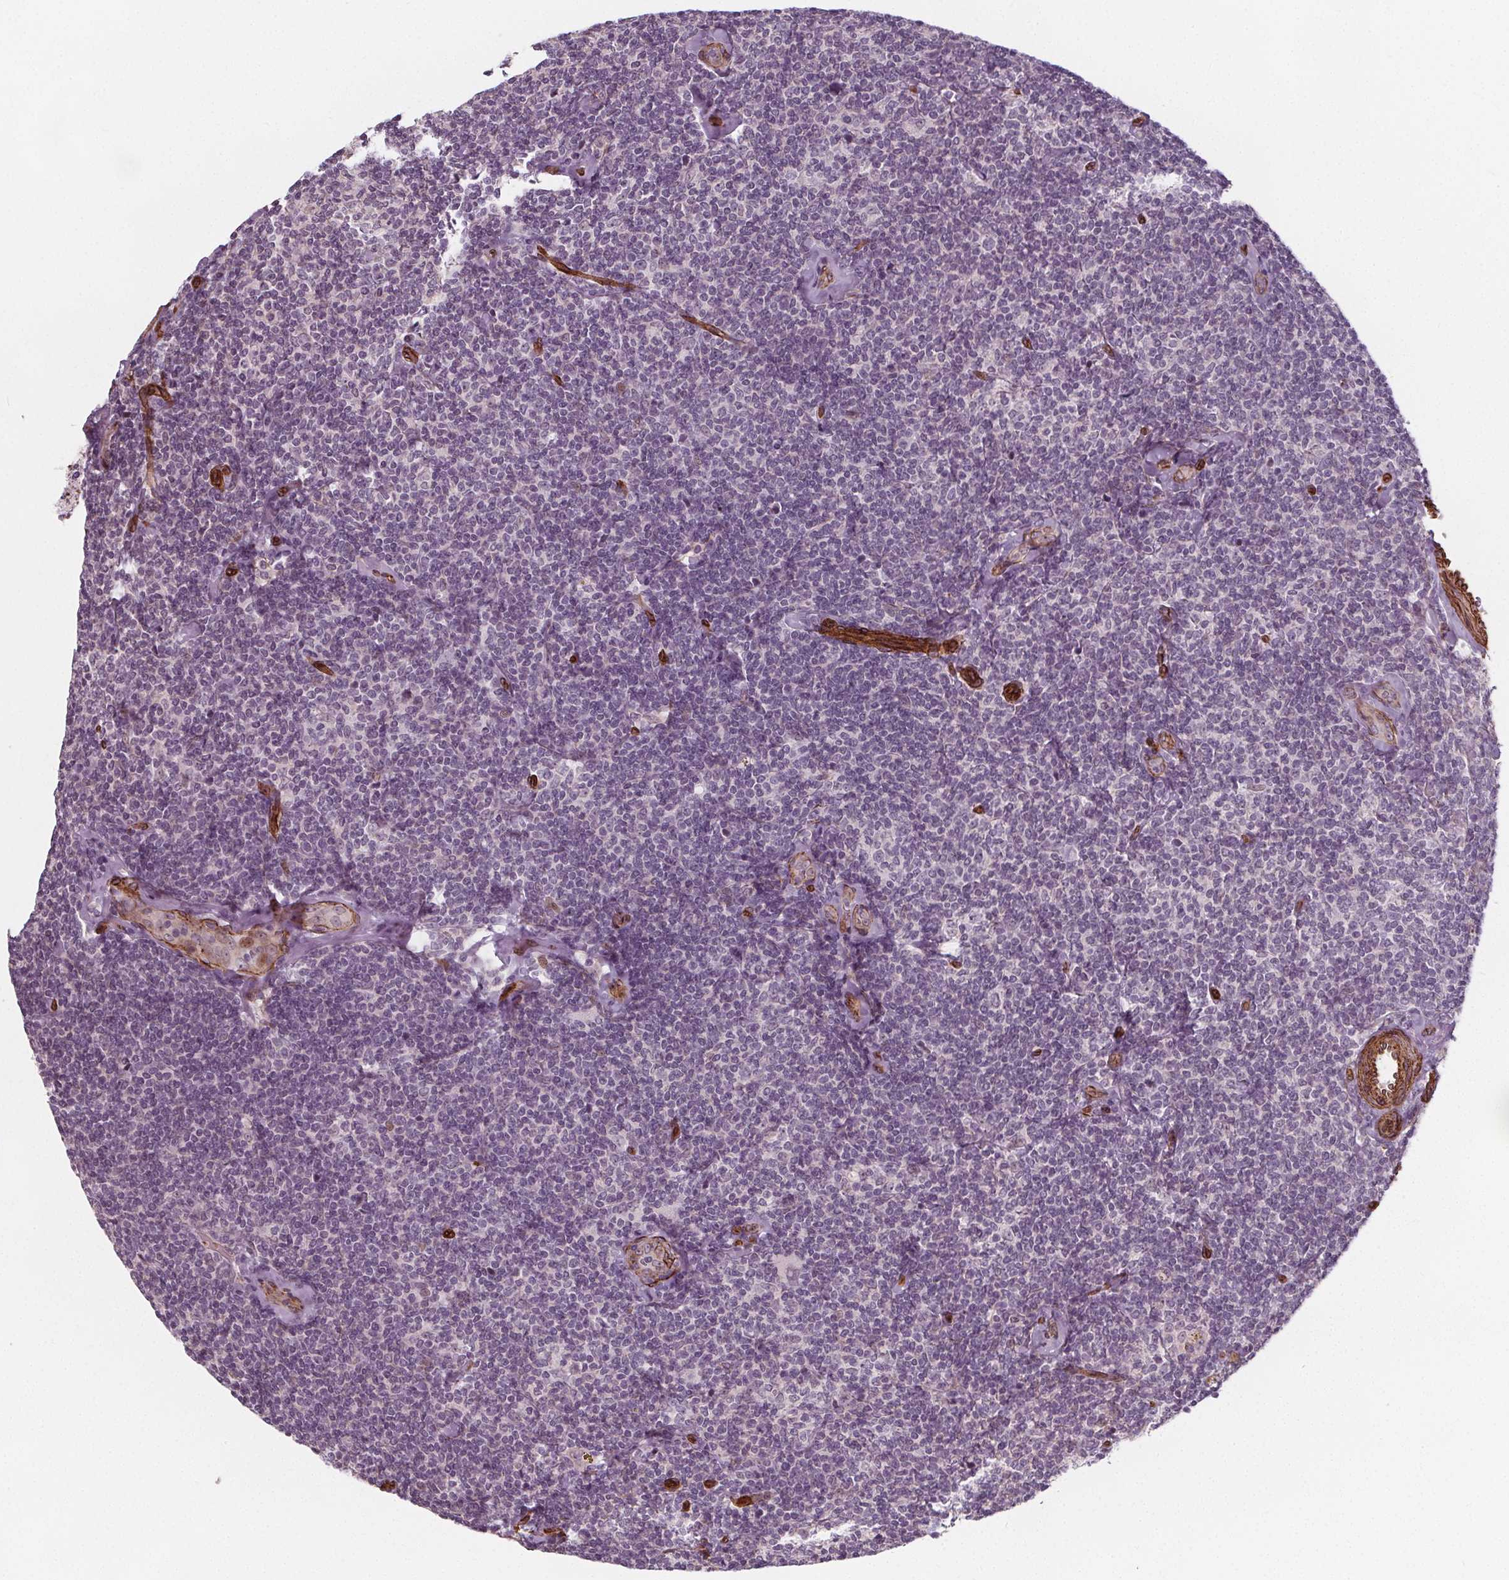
{"staining": {"intensity": "negative", "quantity": "none", "location": "none"}, "tissue": "lymphoma", "cell_type": "Tumor cells", "image_type": "cancer", "snomed": [{"axis": "morphology", "description": "Malignant lymphoma, non-Hodgkin's type, Low grade"}, {"axis": "topography", "description": "Lymph node"}], "caption": "A histopathology image of human low-grade malignant lymphoma, non-Hodgkin's type is negative for staining in tumor cells. Nuclei are stained in blue.", "gene": "HAS1", "patient": {"sex": "female", "age": 56}}